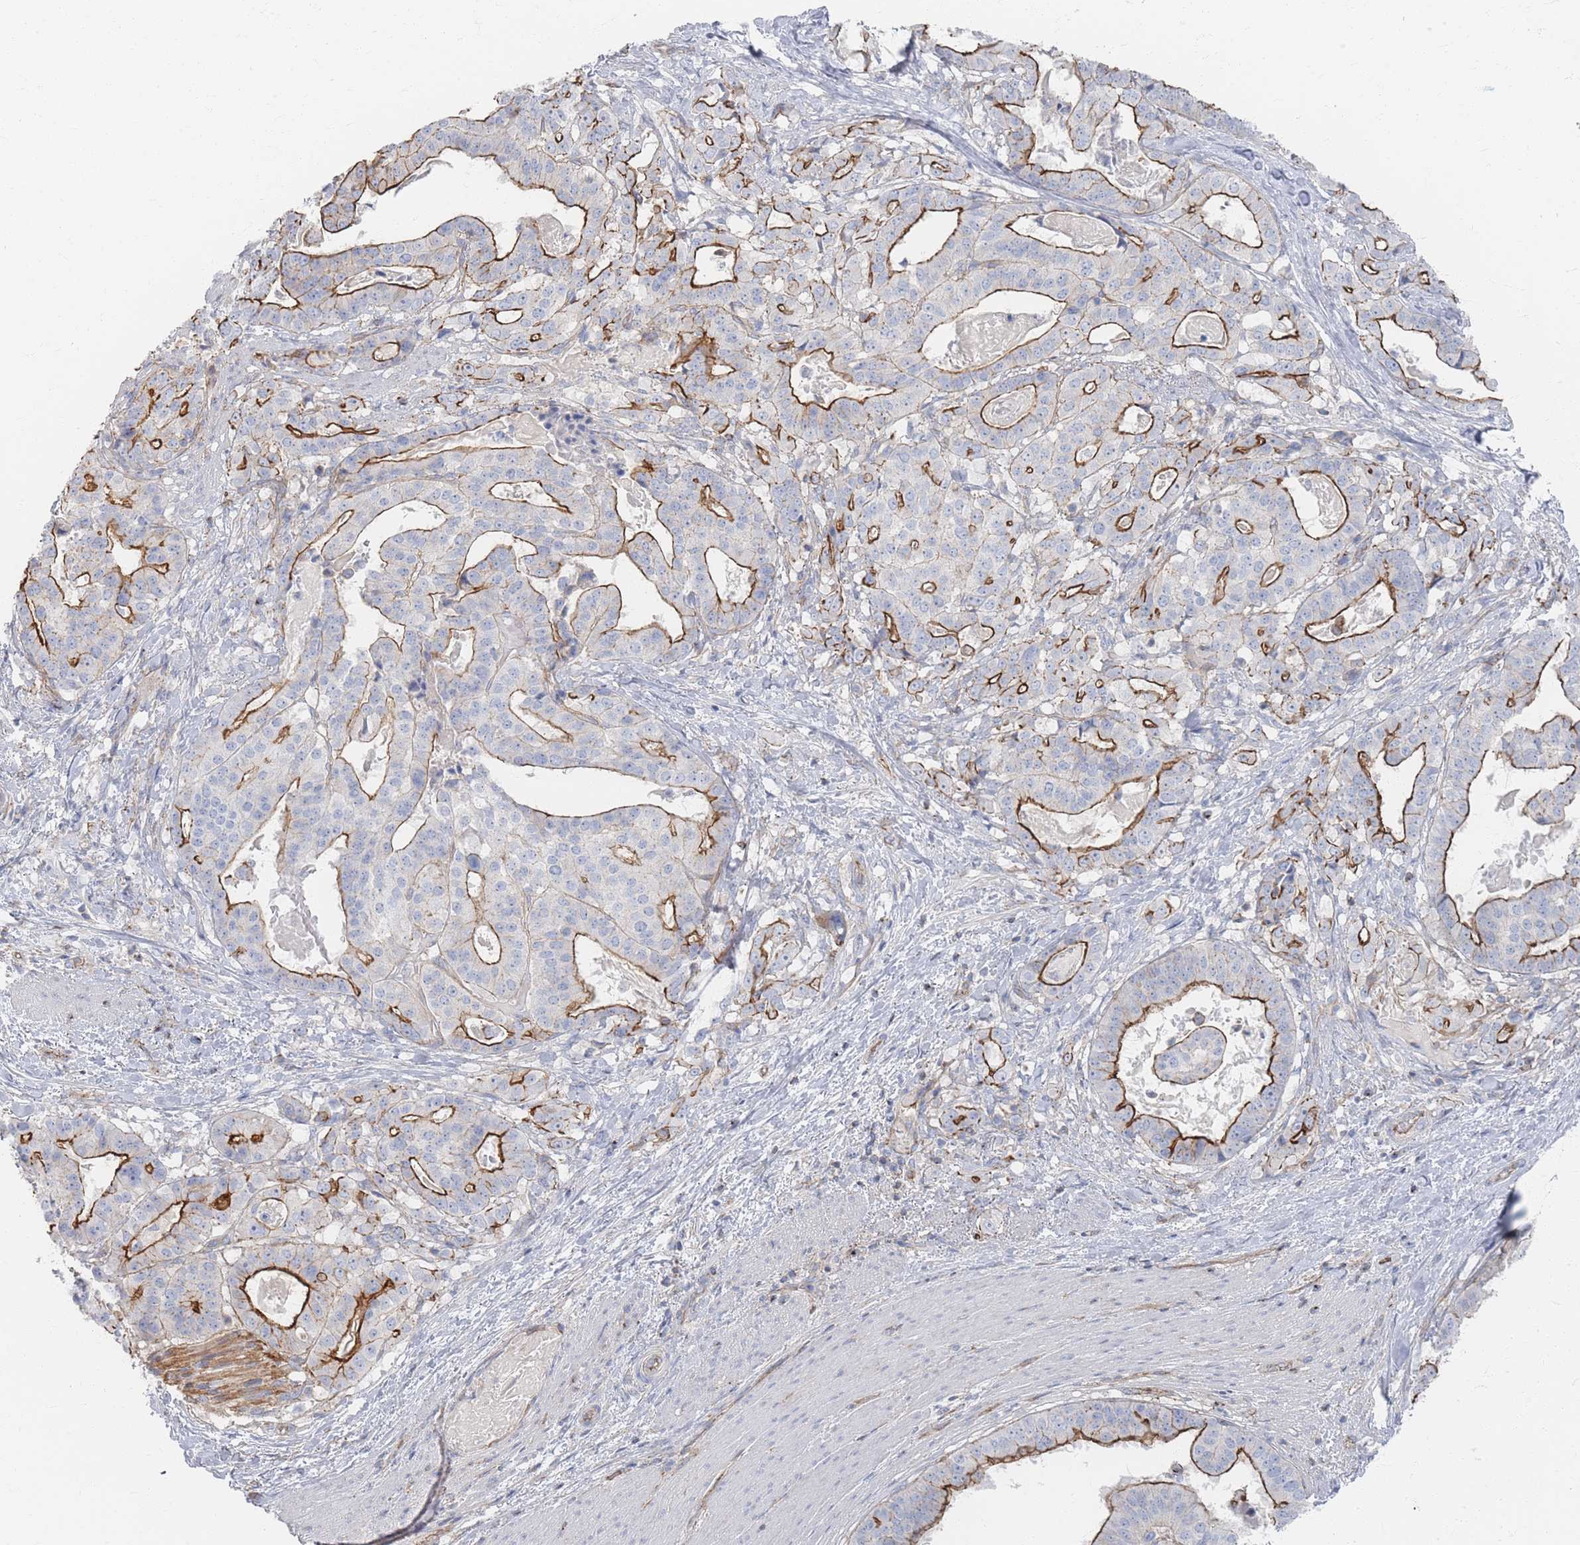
{"staining": {"intensity": "strong", "quantity": "25%-75%", "location": "cytoplasmic/membranous"}, "tissue": "stomach cancer", "cell_type": "Tumor cells", "image_type": "cancer", "snomed": [{"axis": "morphology", "description": "Adenocarcinoma, NOS"}, {"axis": "topography", "description": "Stomach"}], "caption": "This is an image of immunohistochemistry staining of stomach cancer (adenocarcinoma), which shows strong expression in the cytoplasmic/membranous of tumor cells.", "gene": "GNB1", "patient": {"sex": "male", "age": 48}}